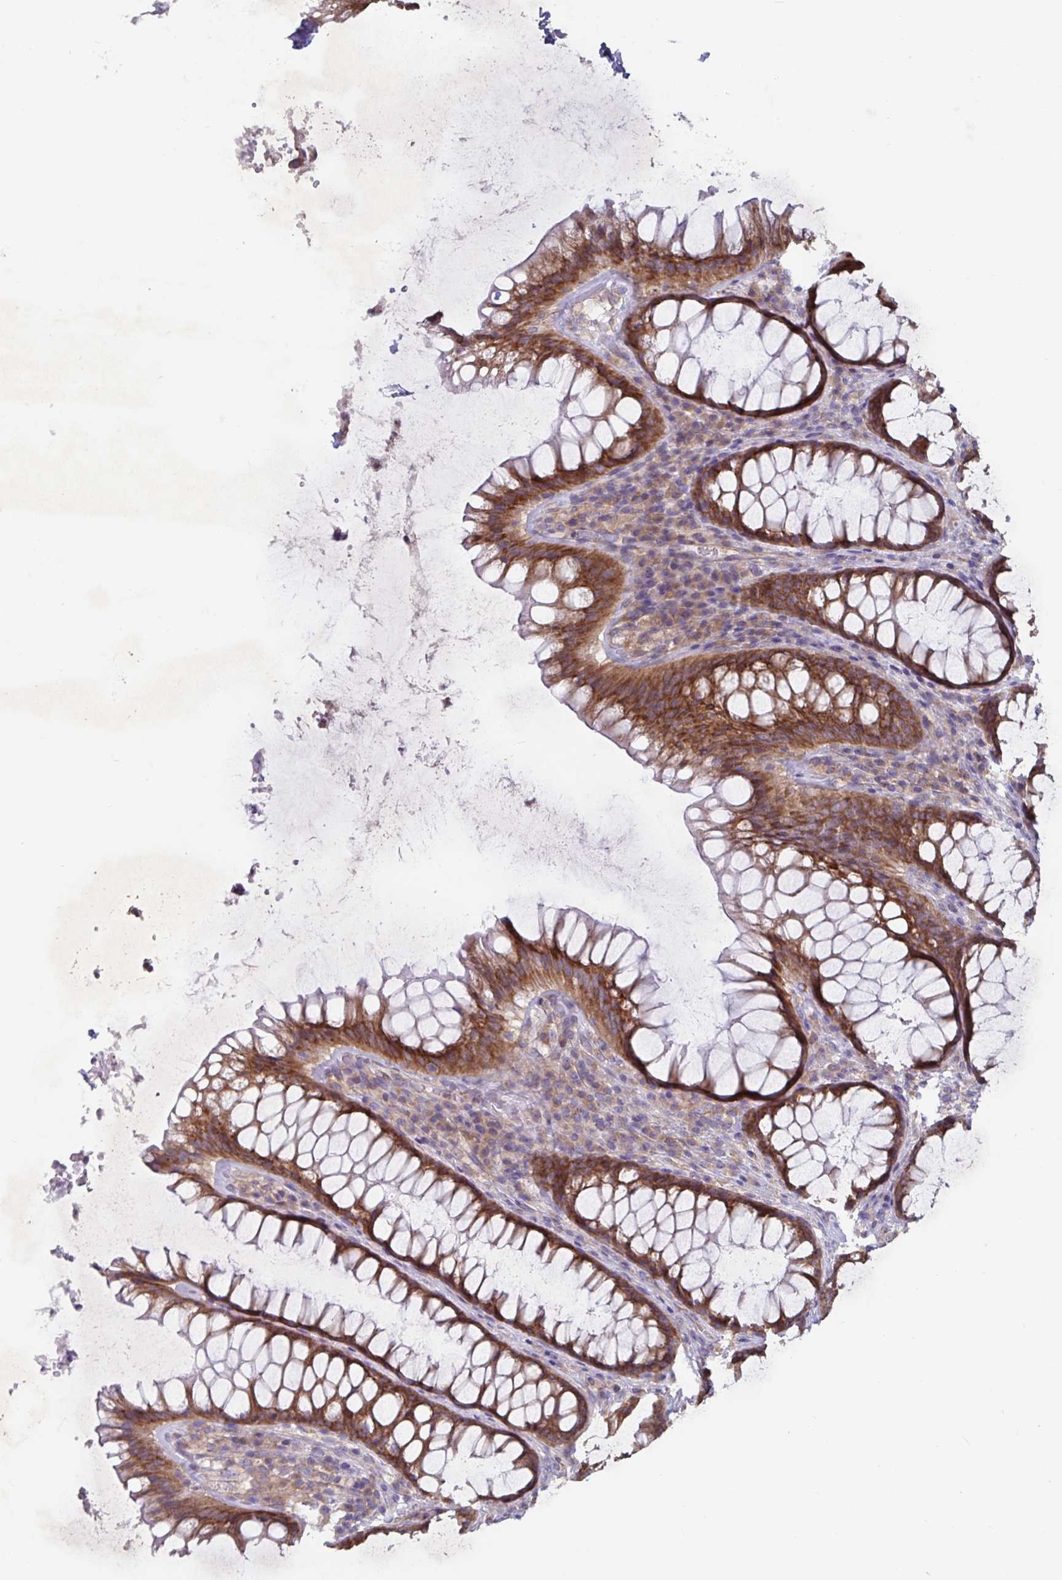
{"staining": {"intensity": "strong", "quantity": ">75%", "location": "cytoplasmic/membranous"}, "tissue": "rectum", "cell_type": "Glandular cells", "image_type": "normal", "snomed": [{"axis": "morphology", "description": "Normal tissue, NOS"}, {"axis": "topography", "description": "Rectum"}], "caption": "Rectum stained for a protein demonstrates strong cytoplasmic/membranous positivity in glandular cells. (DAB IHC with brightfield microscopy, high magnification).", "gene": "FAM120A", "patient": {"sex": "male", "age": 72}}